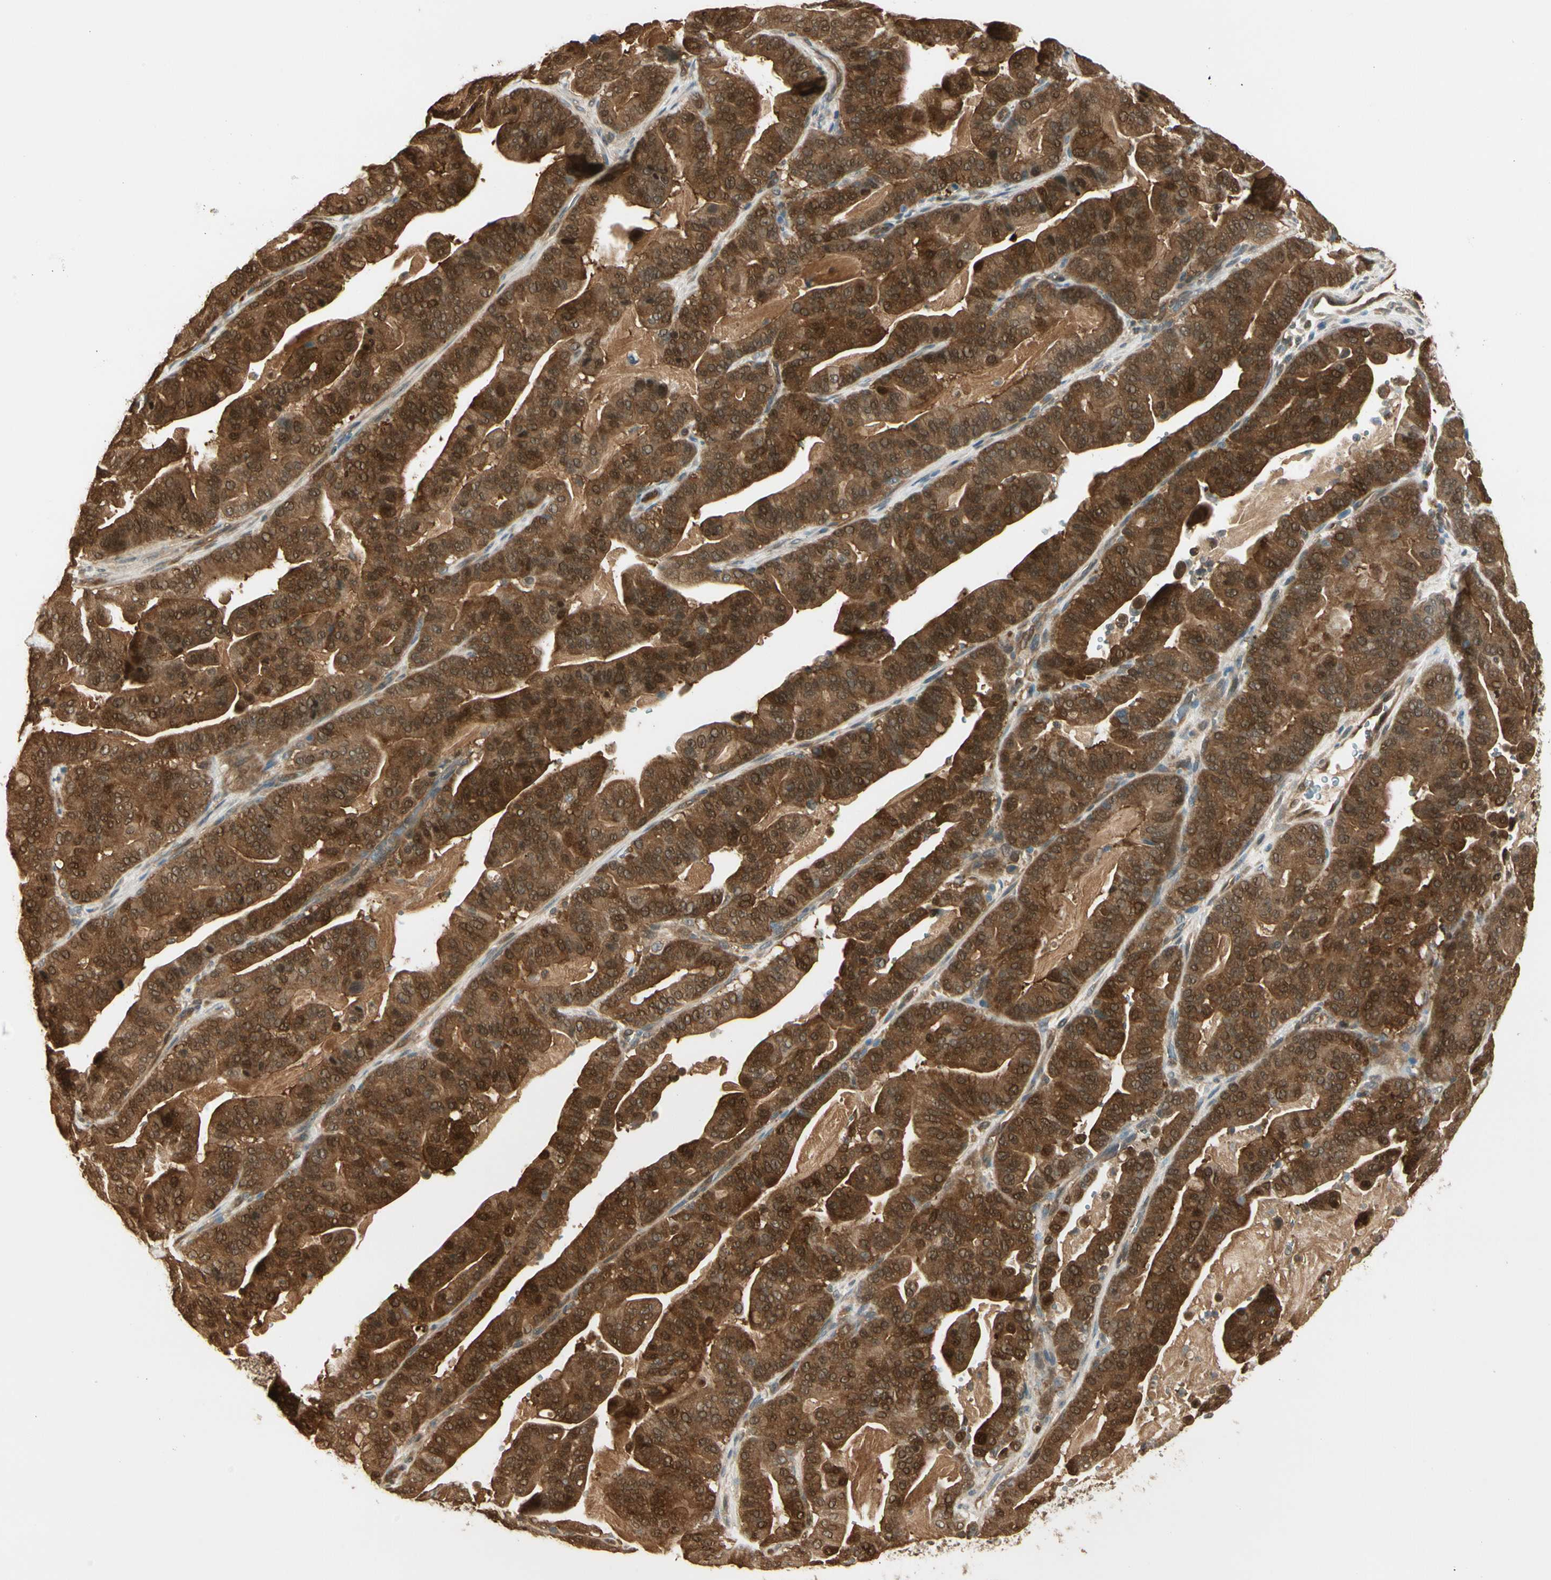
{"staining": {"intensity": "strong", "quantity": ">75%", "location": "cytoplasmic/membranous,nuclear"}, "tissue": "pancreatic cancer", "cell_type": "Tumor cells", "image_type": "cancer", "snomed": [{"axis": "morphology", "description": "Adenocarcinoma, NOS"}, {"axis": "topography", "description": "Pancreas"}], "caption": "High-magnification brightfield microscopy of pancreatic cancer (adenocarcinoma) stained with DAB (brown) and counterstained with hematoxylin (blue). tumor cells exhibit strong cytoplasmic/membranous and nuclear staining is identified in approximately>75% of cells. (DAB (3,3'-diaminobenzidine) IHC, brown staining for protein, blue staining for nuclei).", "gene": "SERPINB6", "patient": {"sex": "male", "age": 63}}